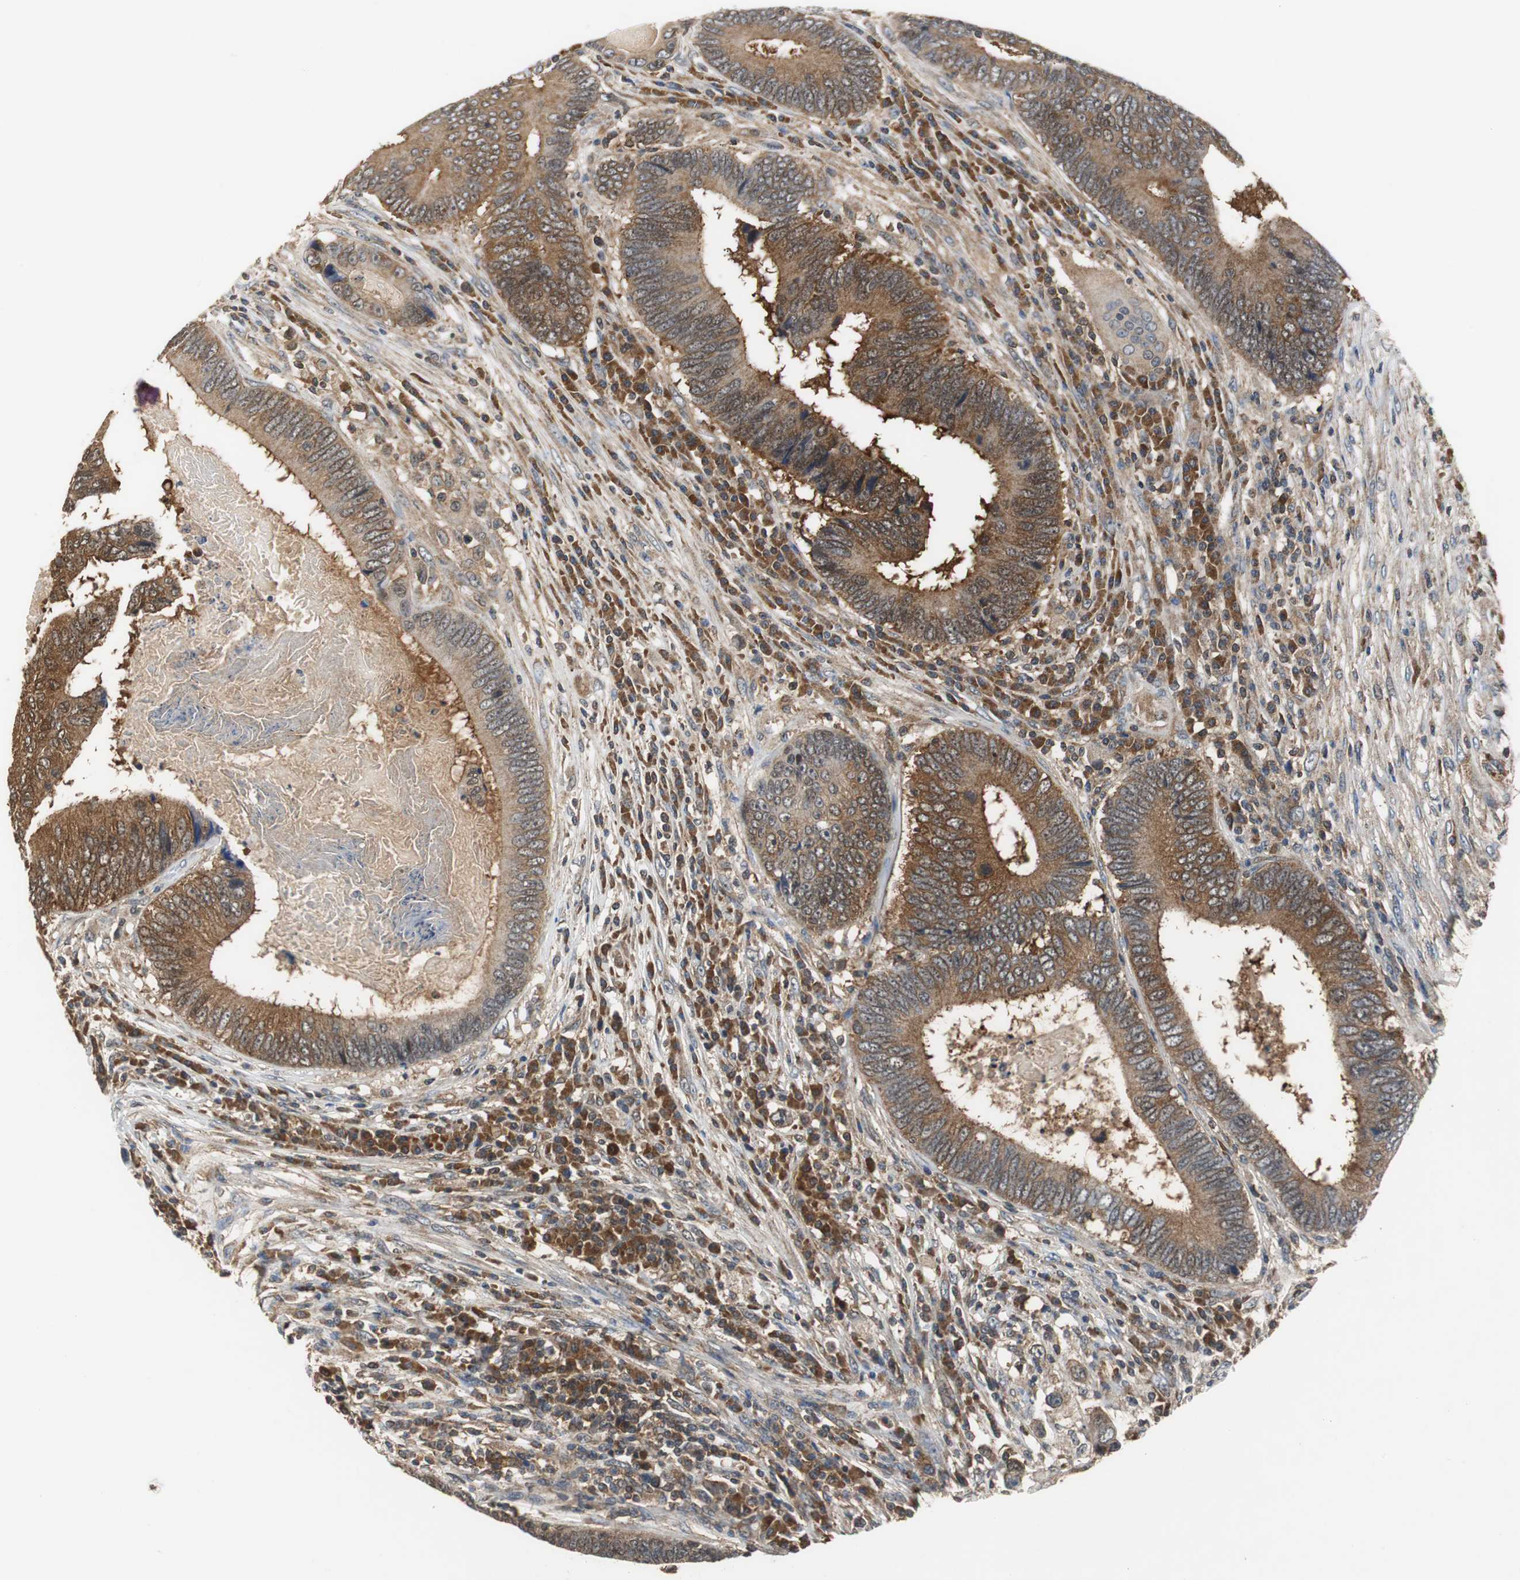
{"staining": {"intensity": "strong", "quantity": ">75%", "location": "cytoplasmic/membranous"}, "tissue": "colorectal cancer", "cell_type": "Tumor cells", "image_type": "cancer", "snomed": [{"axis": "morphology", "description": "Adenocarcinoma, NOS"}, {"axis": "topography", "description": "Colon"}], "caption": "Immunohistochemical staining of colorectal cancer exhibits high levels of strong cytoplasmic/membranous staining in approximately >75% of tumor cells.", "gene": "VBP1", "patient": {"sex": "female", "age": 78}}